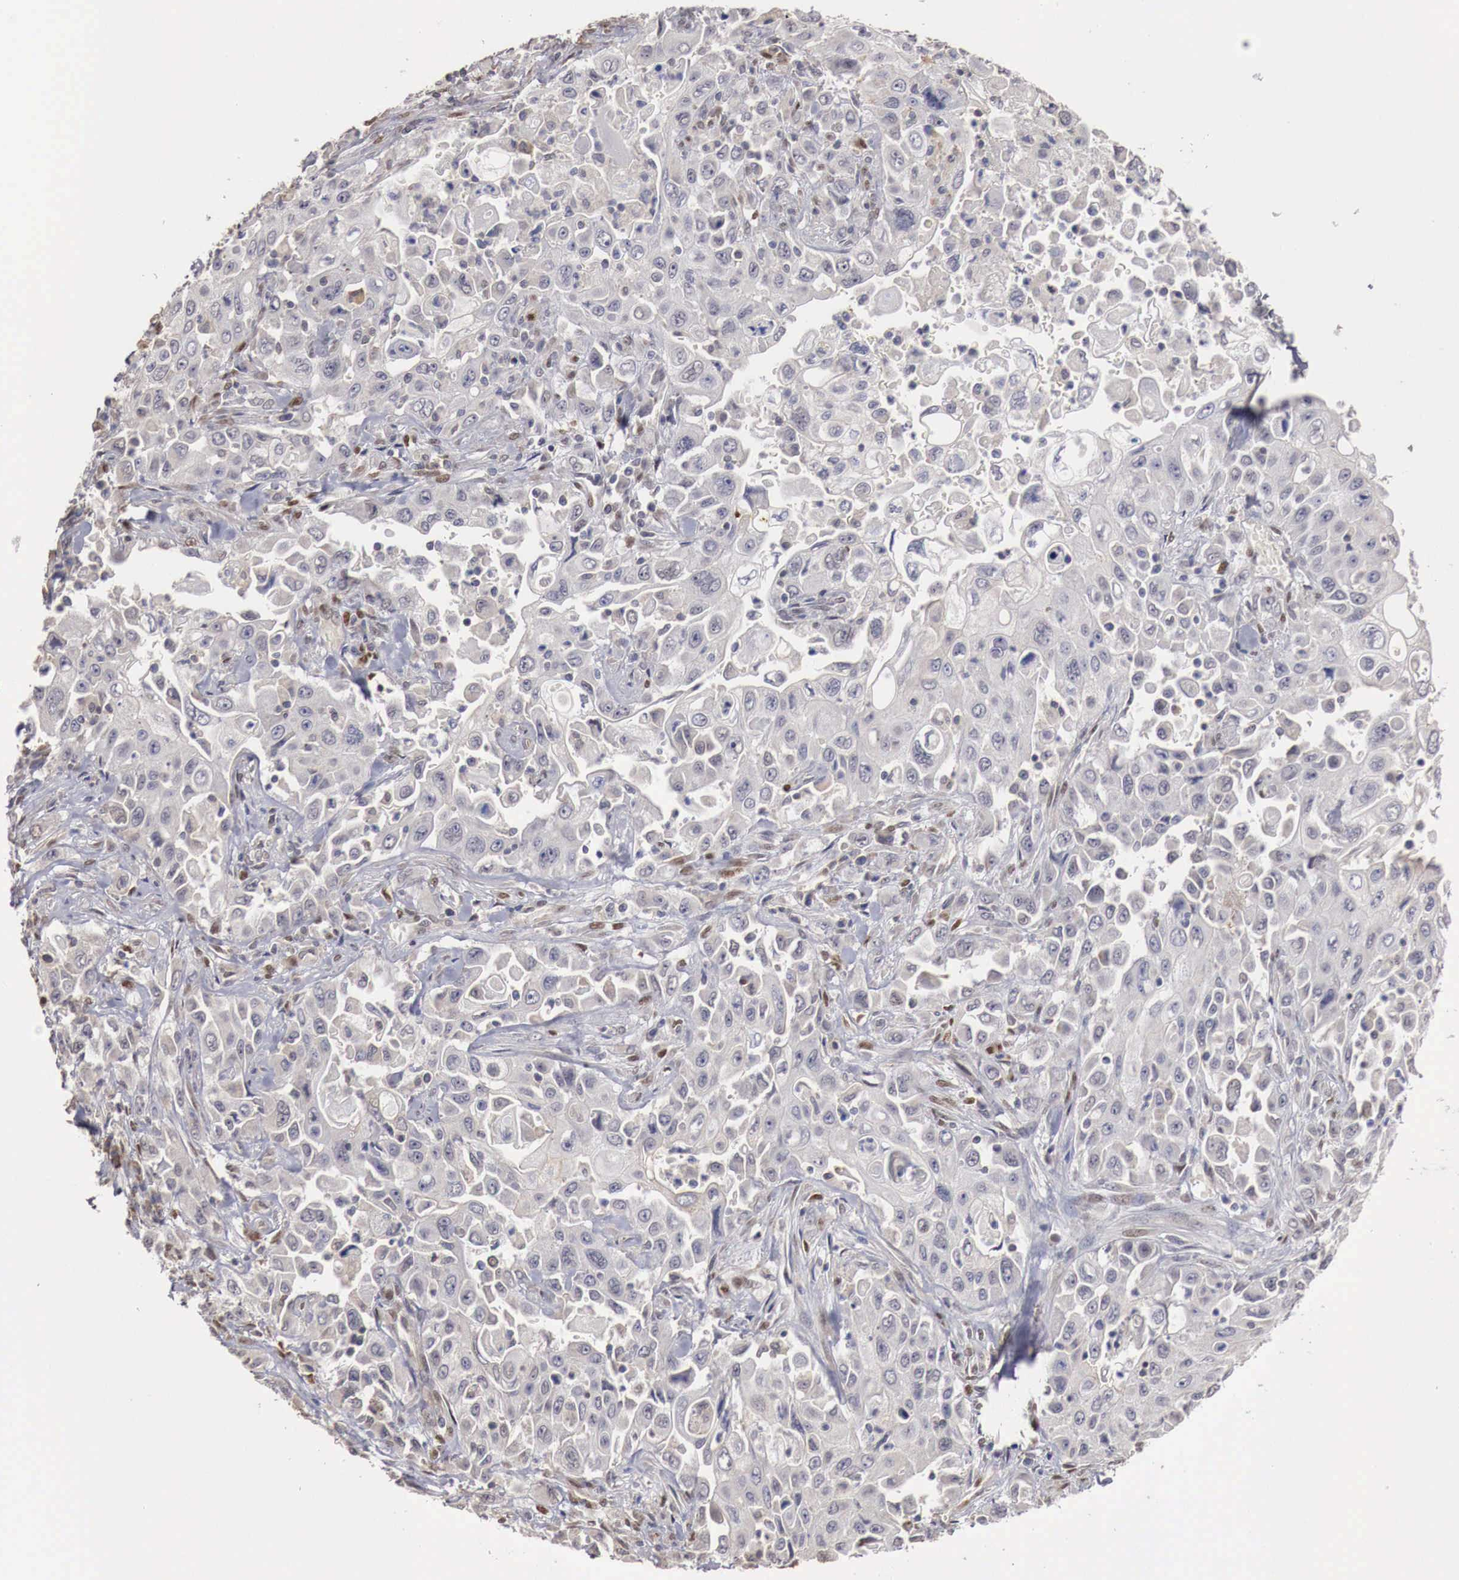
{"staining": {"intensity": "negative", "quantity": "none", "location": "none"}, "tissue": "pancreatic cancer", "cell_type": "Tumor cells", "image_type": "cancer", "snomed": [{"axis": "morphology", "description": "Adenocarcinoma, NOS"}, {"axis": "topography", "description": "Pancreas"}], "caption": "Image shows no significant protein staining in tumor cells of pancreatic adenocarcinoma.", "gene": "KHDRBS2", "patient": {"sex": "male", "age": 70}}